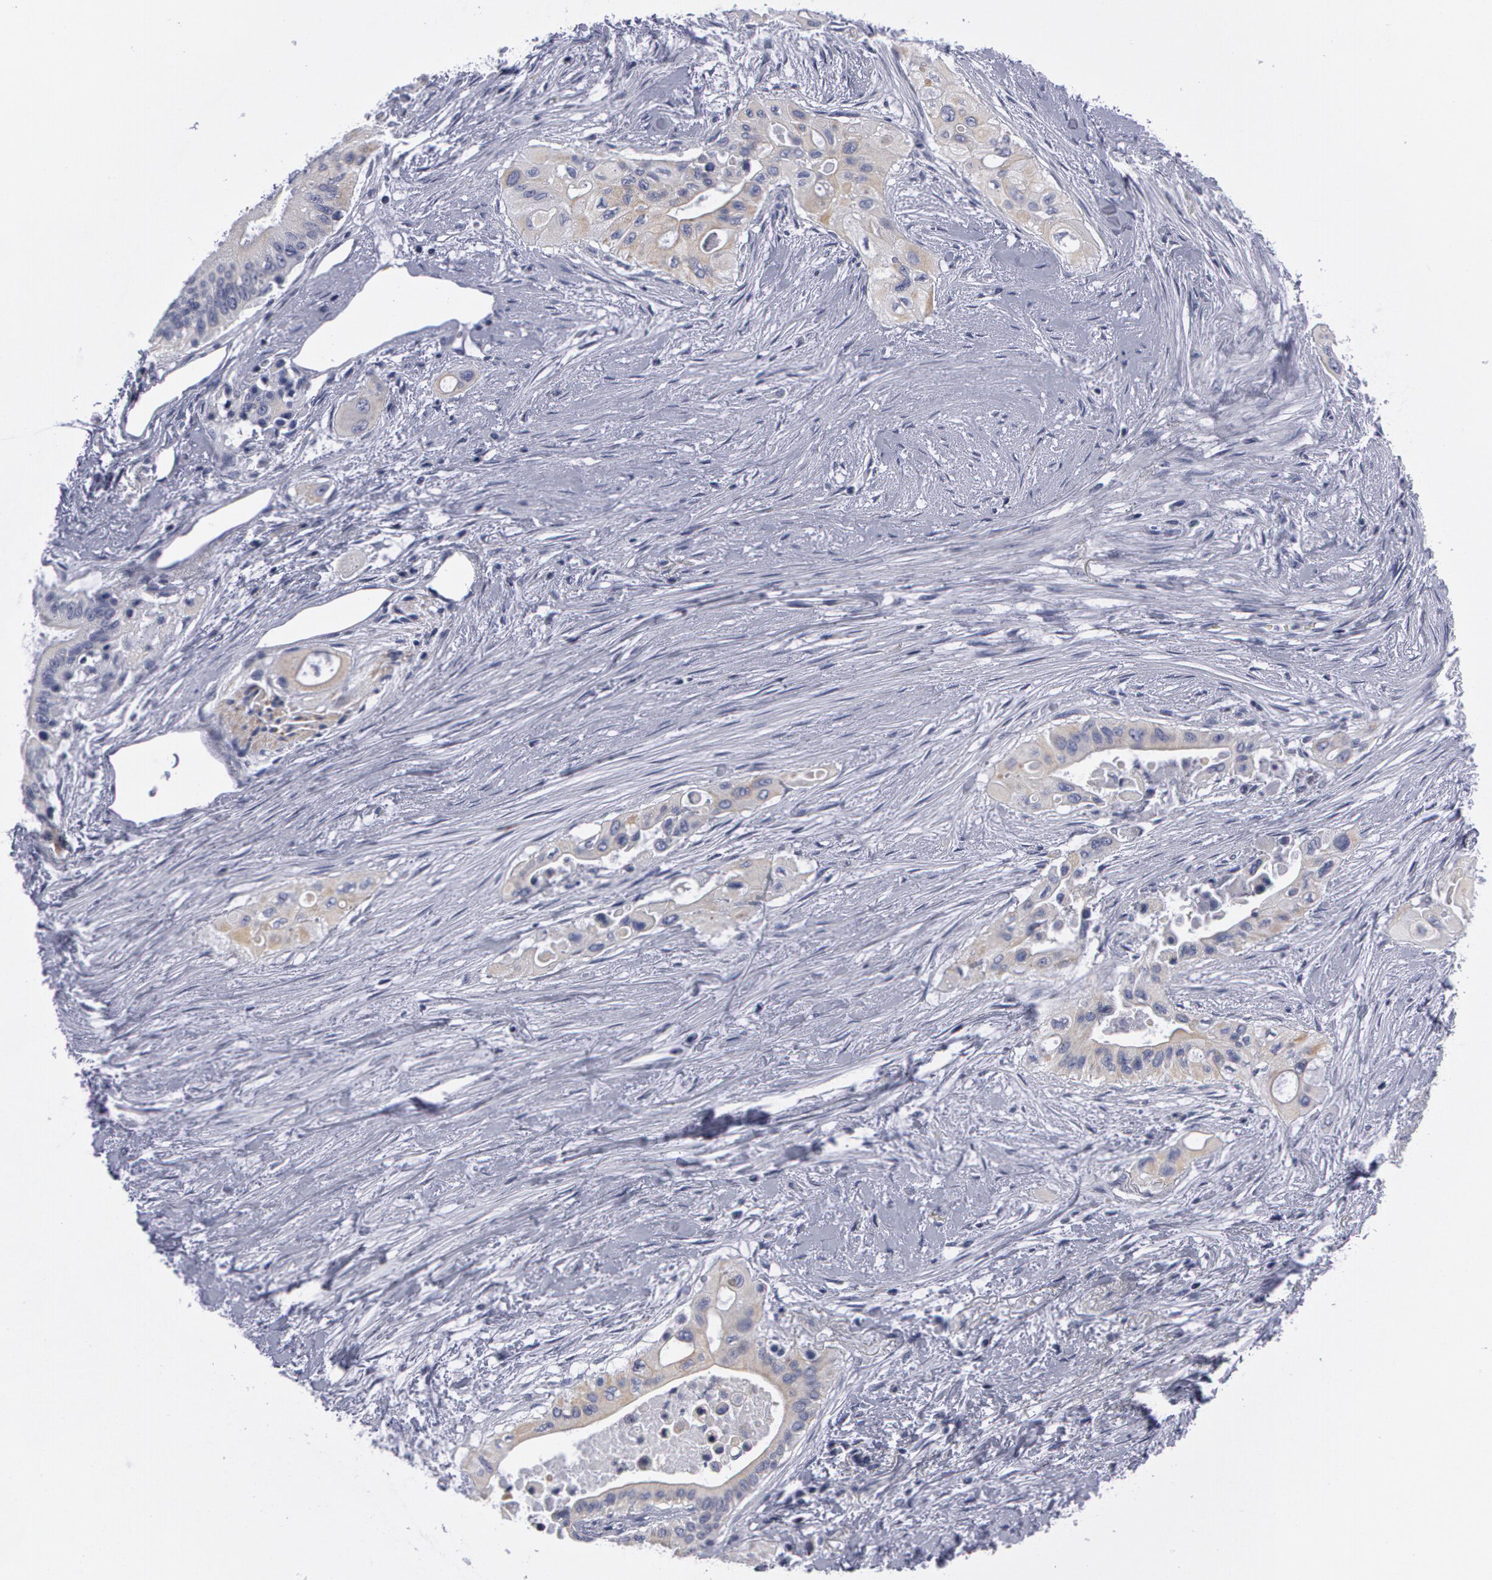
{"staining": {"intensity": "negative", "quantity": "none", "location": "none"}, "tissue": "pancreatic cancer", "cell_type": "Tumor cells", "image_type": "cancer", "snomed": [{"axis": "morphology", "description": "Adenocarcinoma, NOS"}, {"axis": "topography", "description": "Pancreas"}], "caption": "Tumor cells show no significant protein expression in pancreatic cancer (adenocarcinoma).", "gene": "SMC1B", "patient": {"sex": "male", "age": 77}}